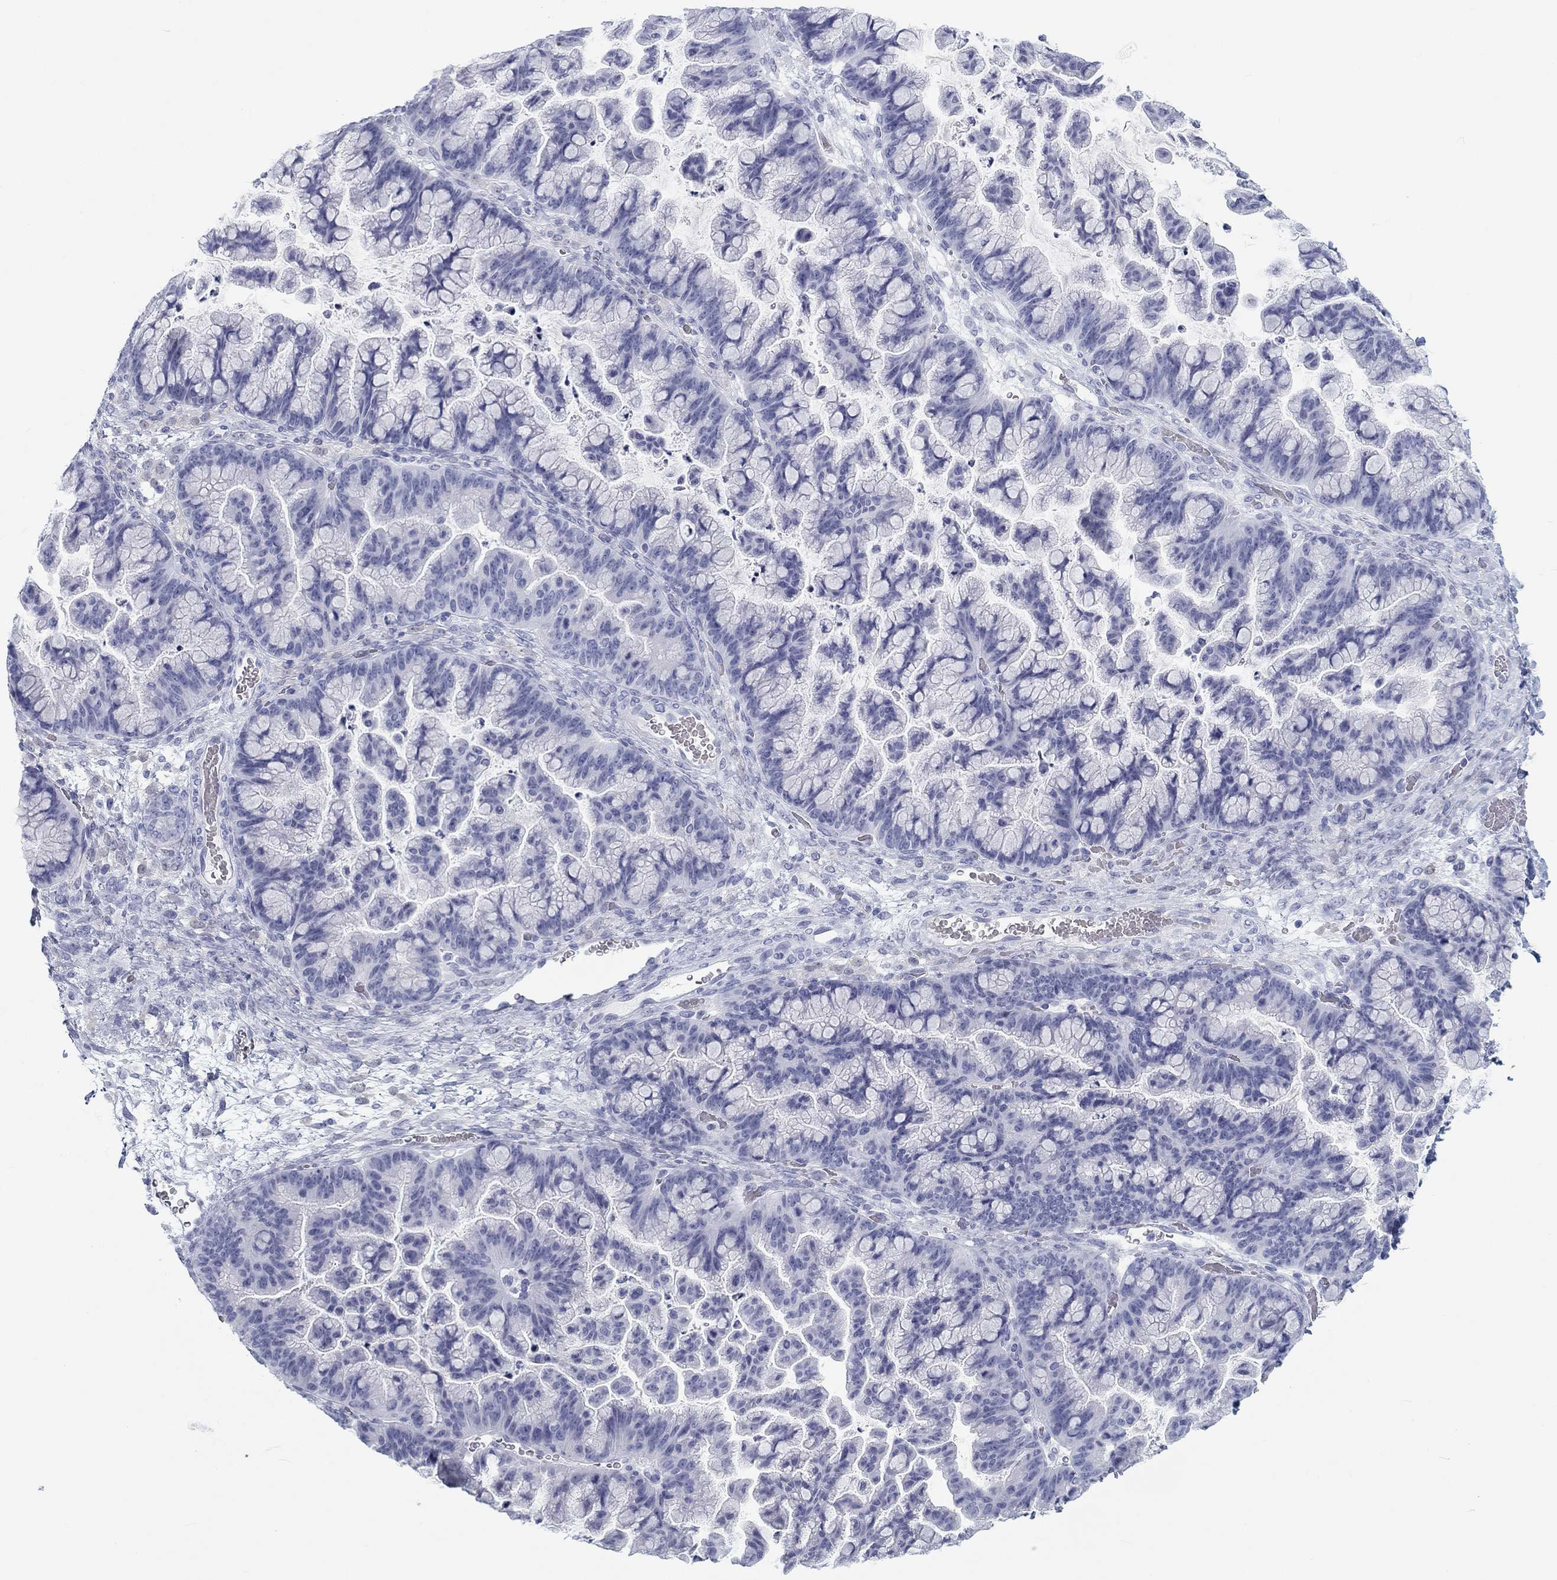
{"staining": {"intensity": "negative", "quantity": "none", "location": "none"}, "tissue": "ovarian cancer", "cell_type": "Tumor cells", "image_type": "cancer", "snomed": [{"axis": "morphology", "description": "Cystadenocarcinoma, mucinous, NOS"}, {"axis": "topography", "description": "Ovary"}], "caption": "DAB (3,3'-diaminobenzidine) immunohistochemical staining of ovarian cancer exhibits no significant staining in tumor cells.", "gene": "CALB1", "patient": {"sex": "female", "age": 67}}